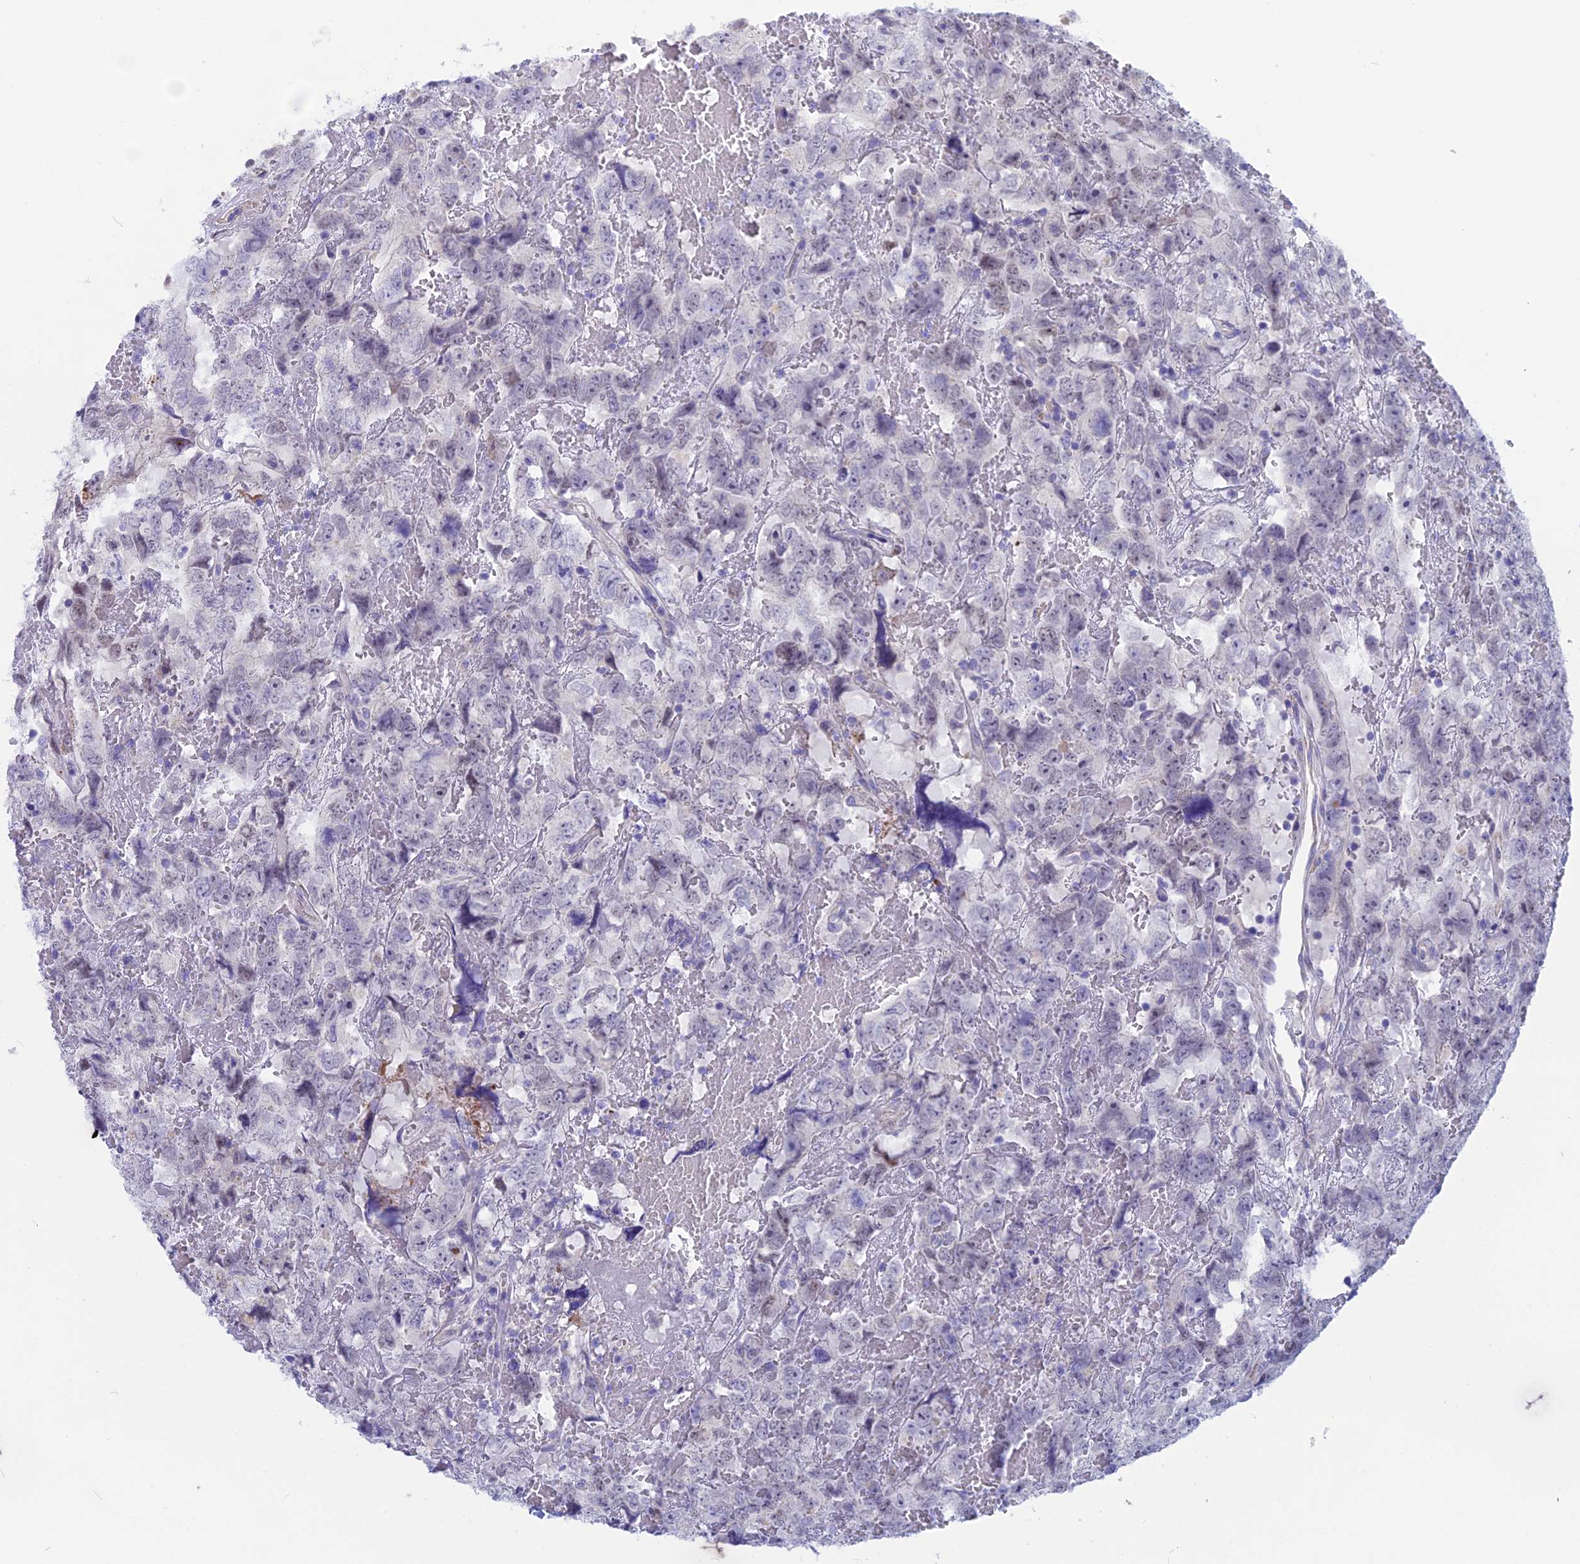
{"staining": {"intensity": "negative", "quantity": "none", "location": "none"}, "tissue": "testis cancer", "cell_type": "Tumor cells", "image_type": "cancer", "snomed": [{"axis": "morphology", "description": "Carcinoma, Embryonal, NOS"}, {"axis": "topography", "description": "Testis"}], "caption": "Immunohistochemistry of embryonal carcinoma (testis) reveals no expression in tumor cells.", "gene": "SNTN", "patient": {"sex": "male", "age": 45}}